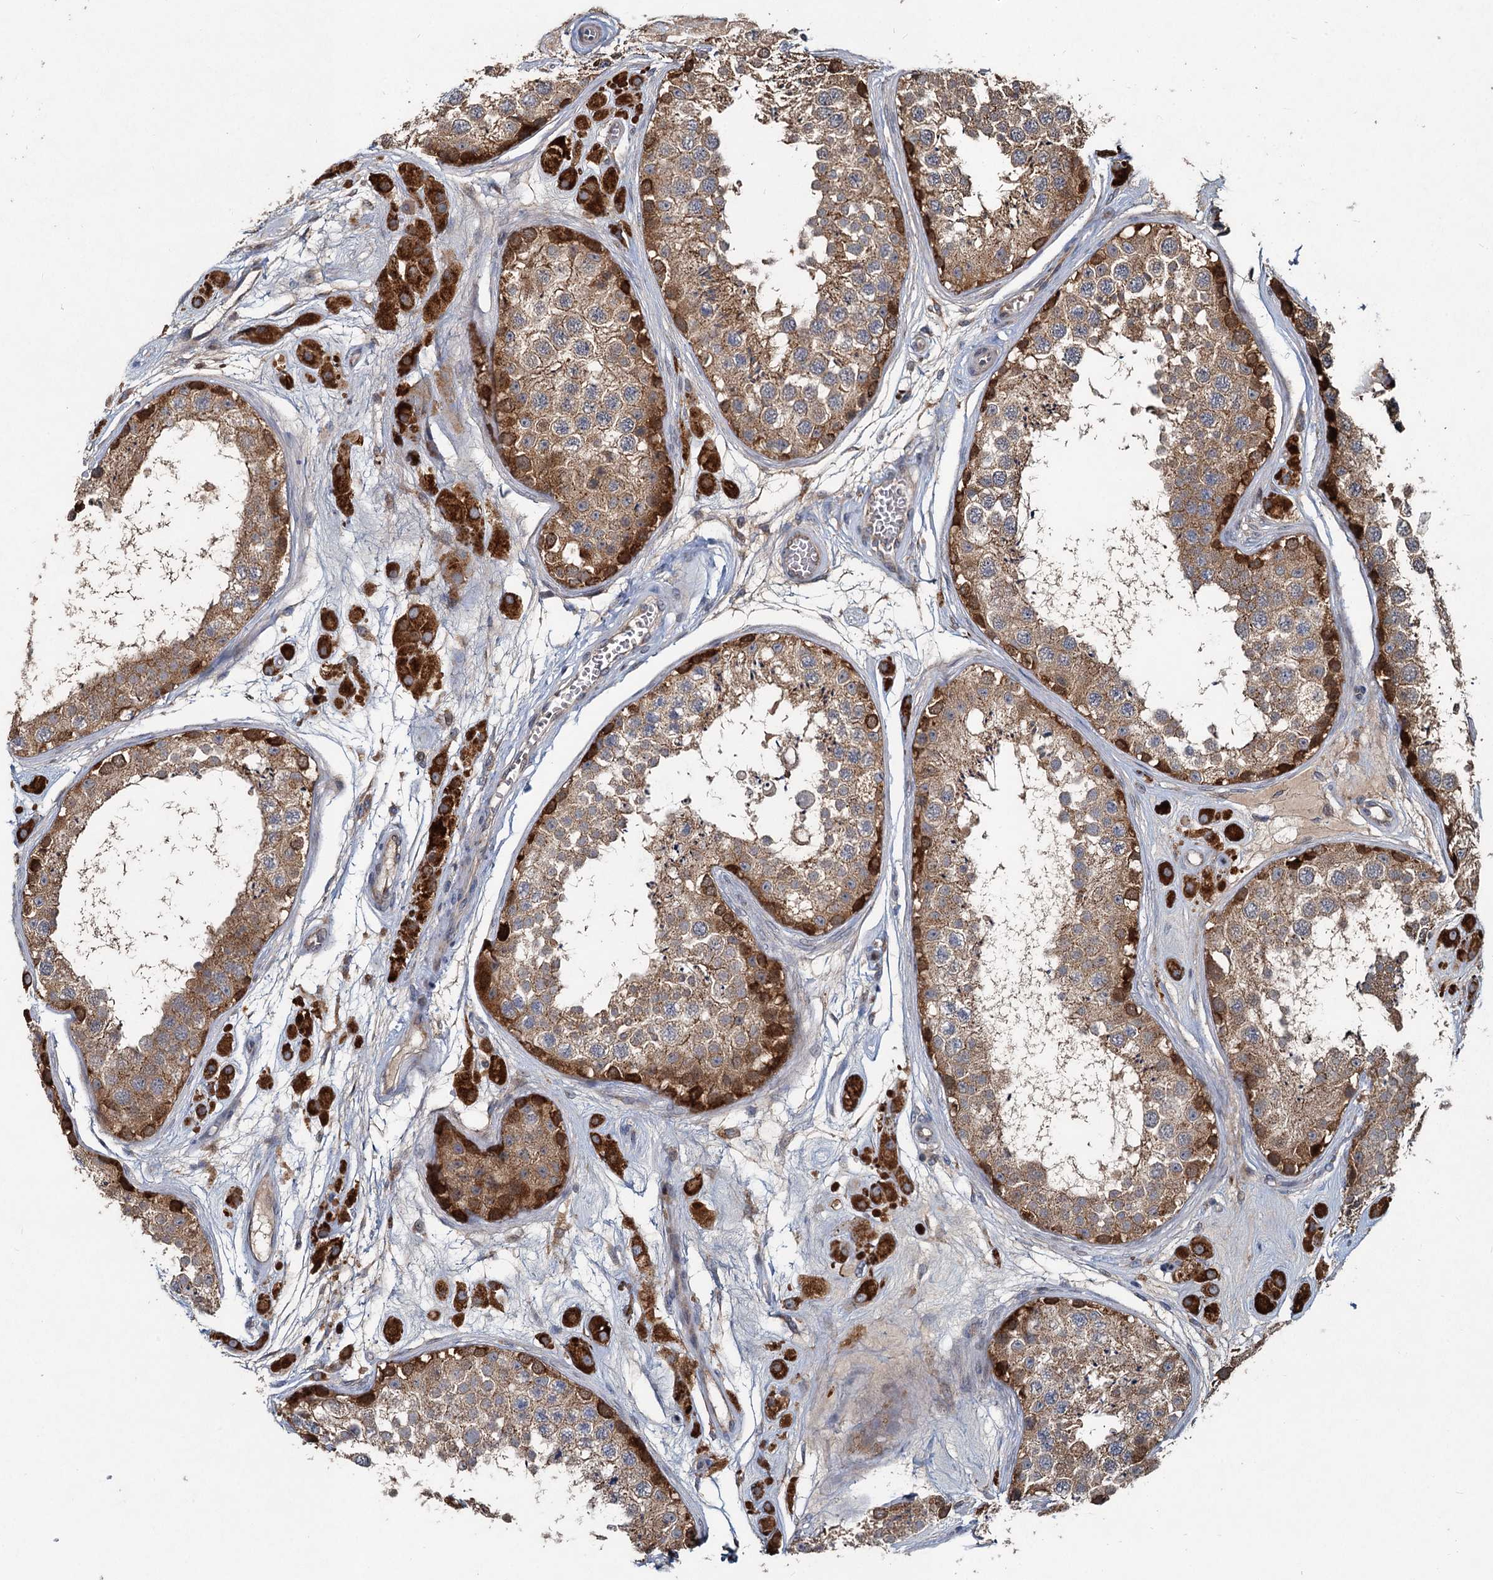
{"staining": {"intensity": "strong", "quantity": "25%-75%", "location": "cytoplasmic/membranous"}, "tissue": "testis", "cell_type": "Cells in seminiferous ducts", "image_type": "normal", "snomed": [{"axis": "morphology", "description": "Normal tissue, NOS"}, {"axis": "topography", "description": "Testis"}], "caption": "IHC staining of normal testis, which reveals high levels of strong cytoplasmic/membranous expression in about 25%-75% of cells in seminiferous ducts indicating strong cytoplasmic/membranous protein positivity. The staining was performed using DAB (brown) for protein detection and nuclei were counterstained in hematoxylin (blue).", "gene": "OTUB1", "patient": {"sex": "male", "age": 25}}